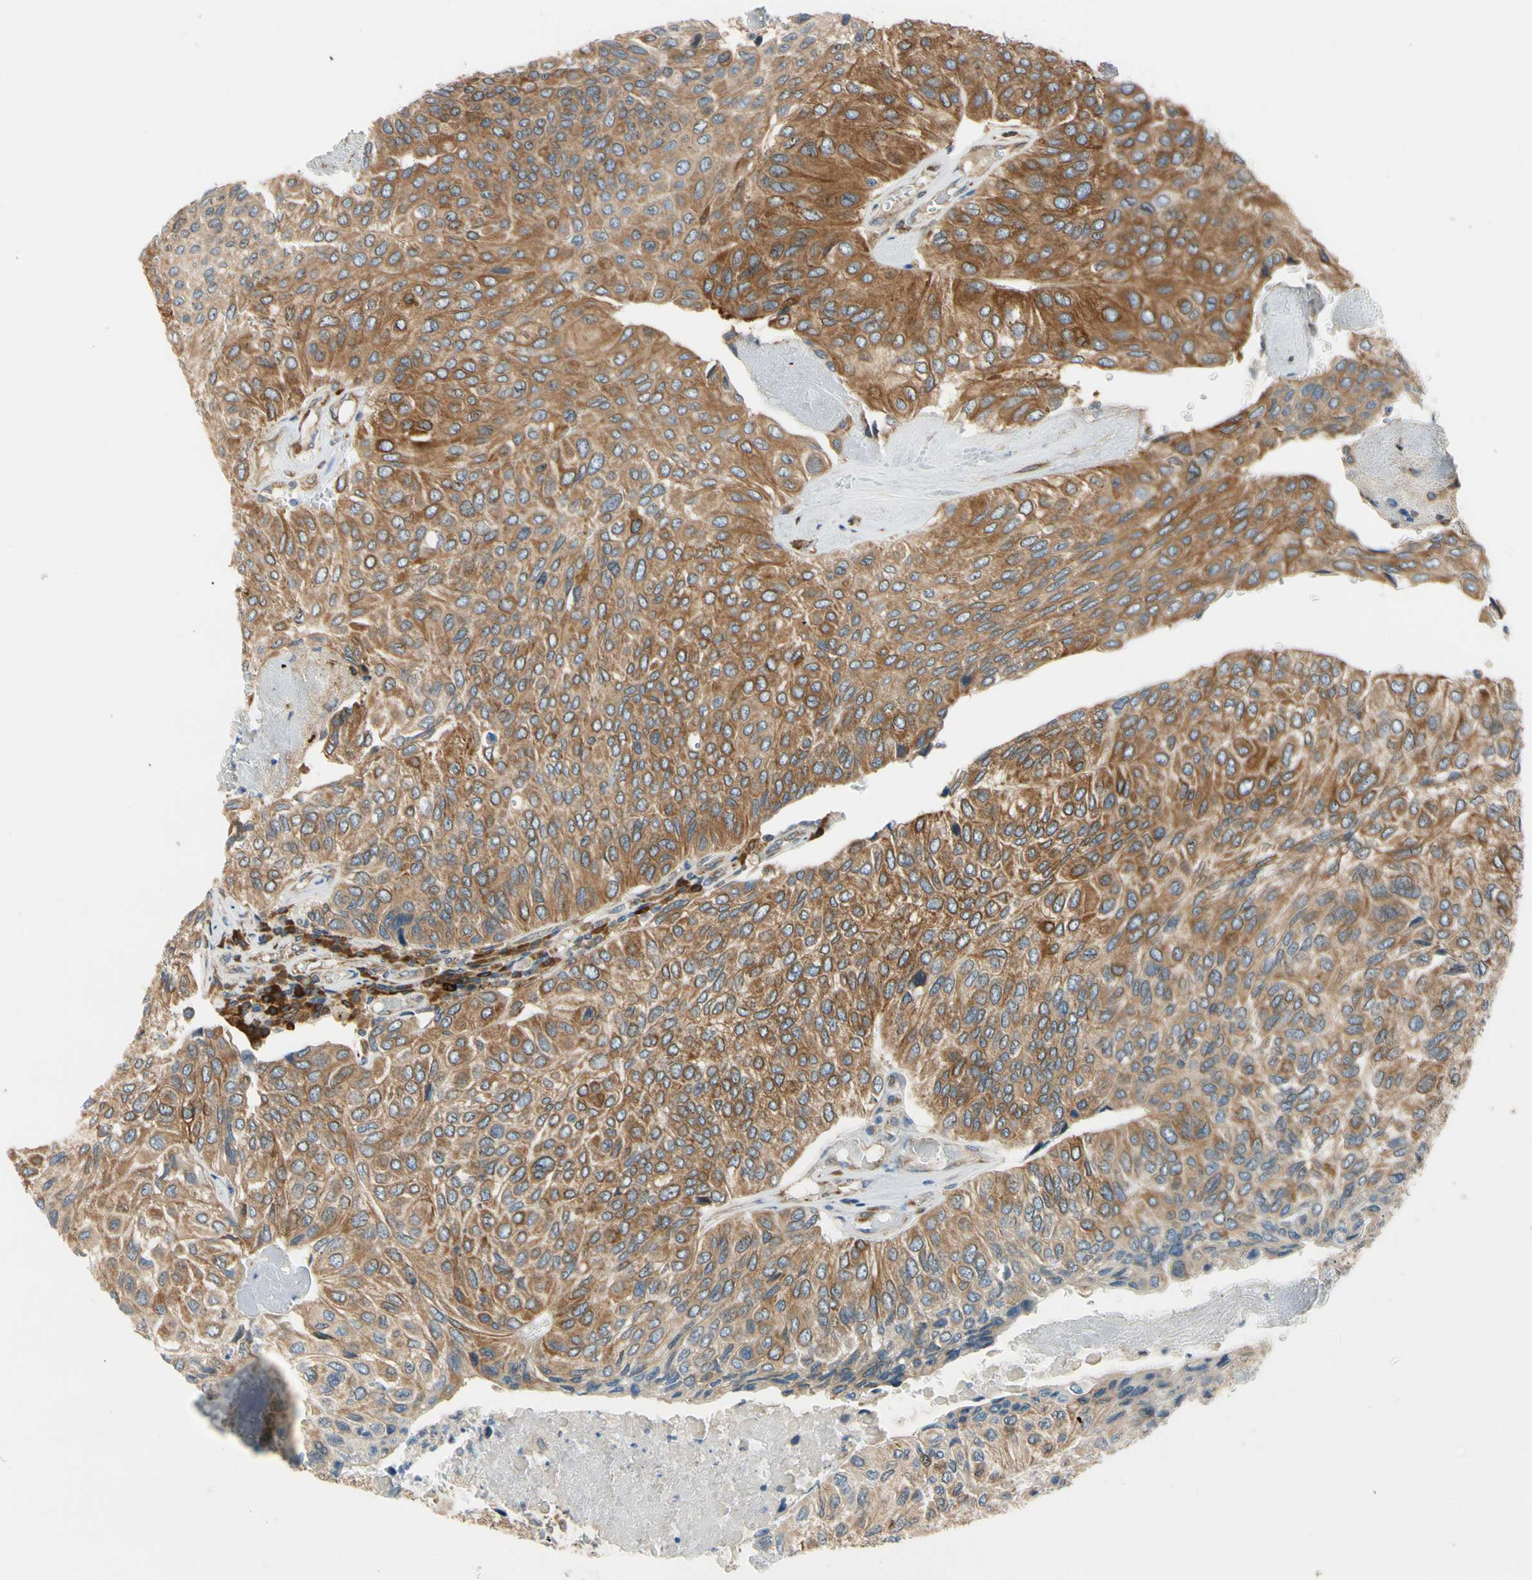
{"staining": {"intensity": "moderate", "quantity": ">75%", "location": "cytoplasmic/membranous"}, "tissue": "urothelial cancer", "cell_type": "Tumor cells", "image_type": "cancer", "snomed": [{"axis": "morphology", "description": "Urothelial carcinoma, High grade"}, {"axis": "topography", "description": "Urinary bladder"}], "caption": "A micrograph showing moderate cytoplasmic/membranous staining in about >75% of tumor cells in urothelial cancer, as visualized by brown immunohistochemical staining.", "gene": "CLCC1", "patient": {"sex": "male", "age": 66}}